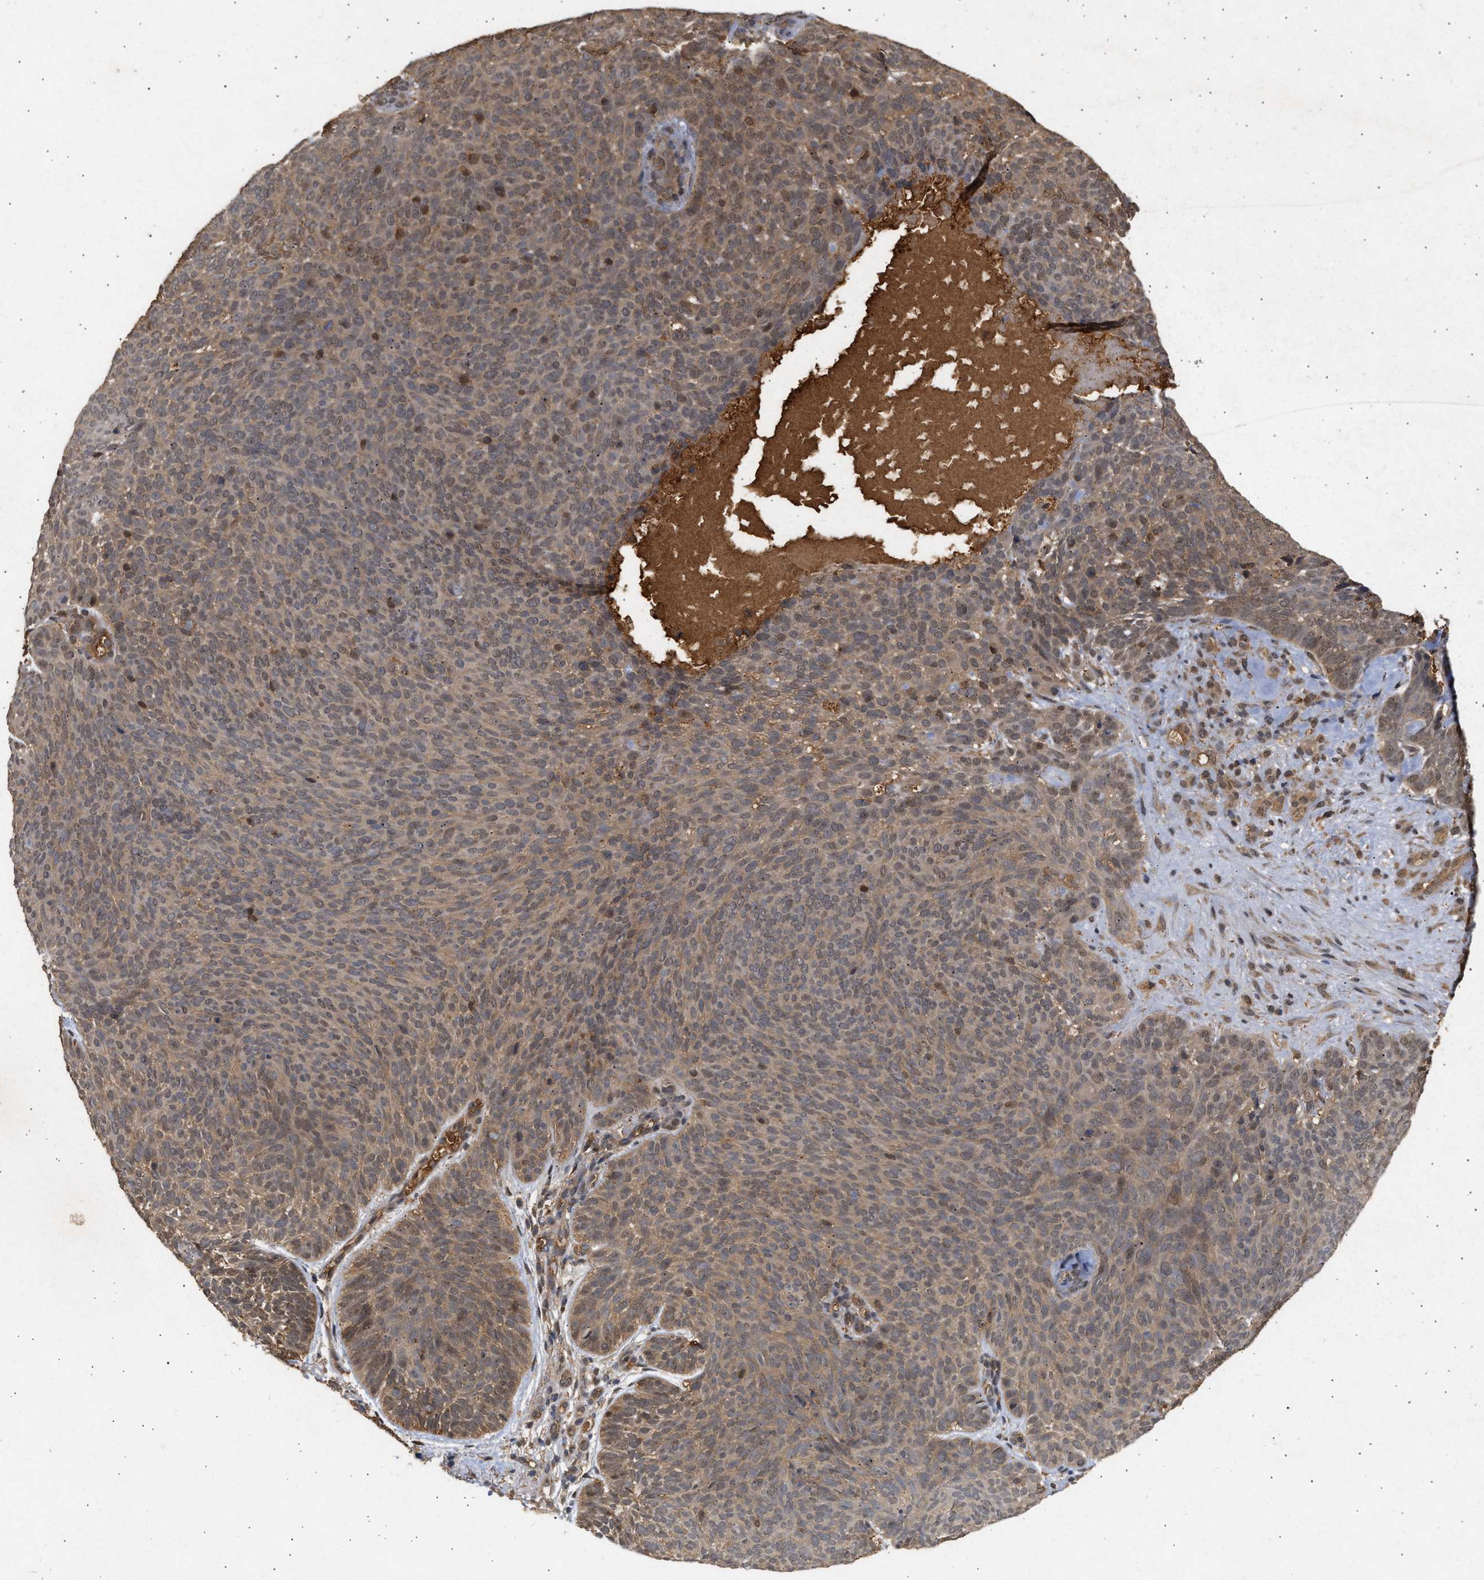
{"staining": {"intensity": "moderate", "quantity": ">75%", "location": "cytoplasmic/membranous"}, "tissue": "skin cancer", "cell_type": "Tumor cells", "image_type": "cancer", "snomed": [{"axis": "morphology", "description": "Basal cell carcinoma"}, {"axis": "topography", "description": "Skin"}], "caption": "This is a photomicrograph of immunohistochemistry (IHC) staining of skin basal cell carcinoma, which shows moderate positivity in the cytoplasmic/membranous of tumor cells.", "gene": "FITM1", "patient": {"sex": "male", "age": 61}}